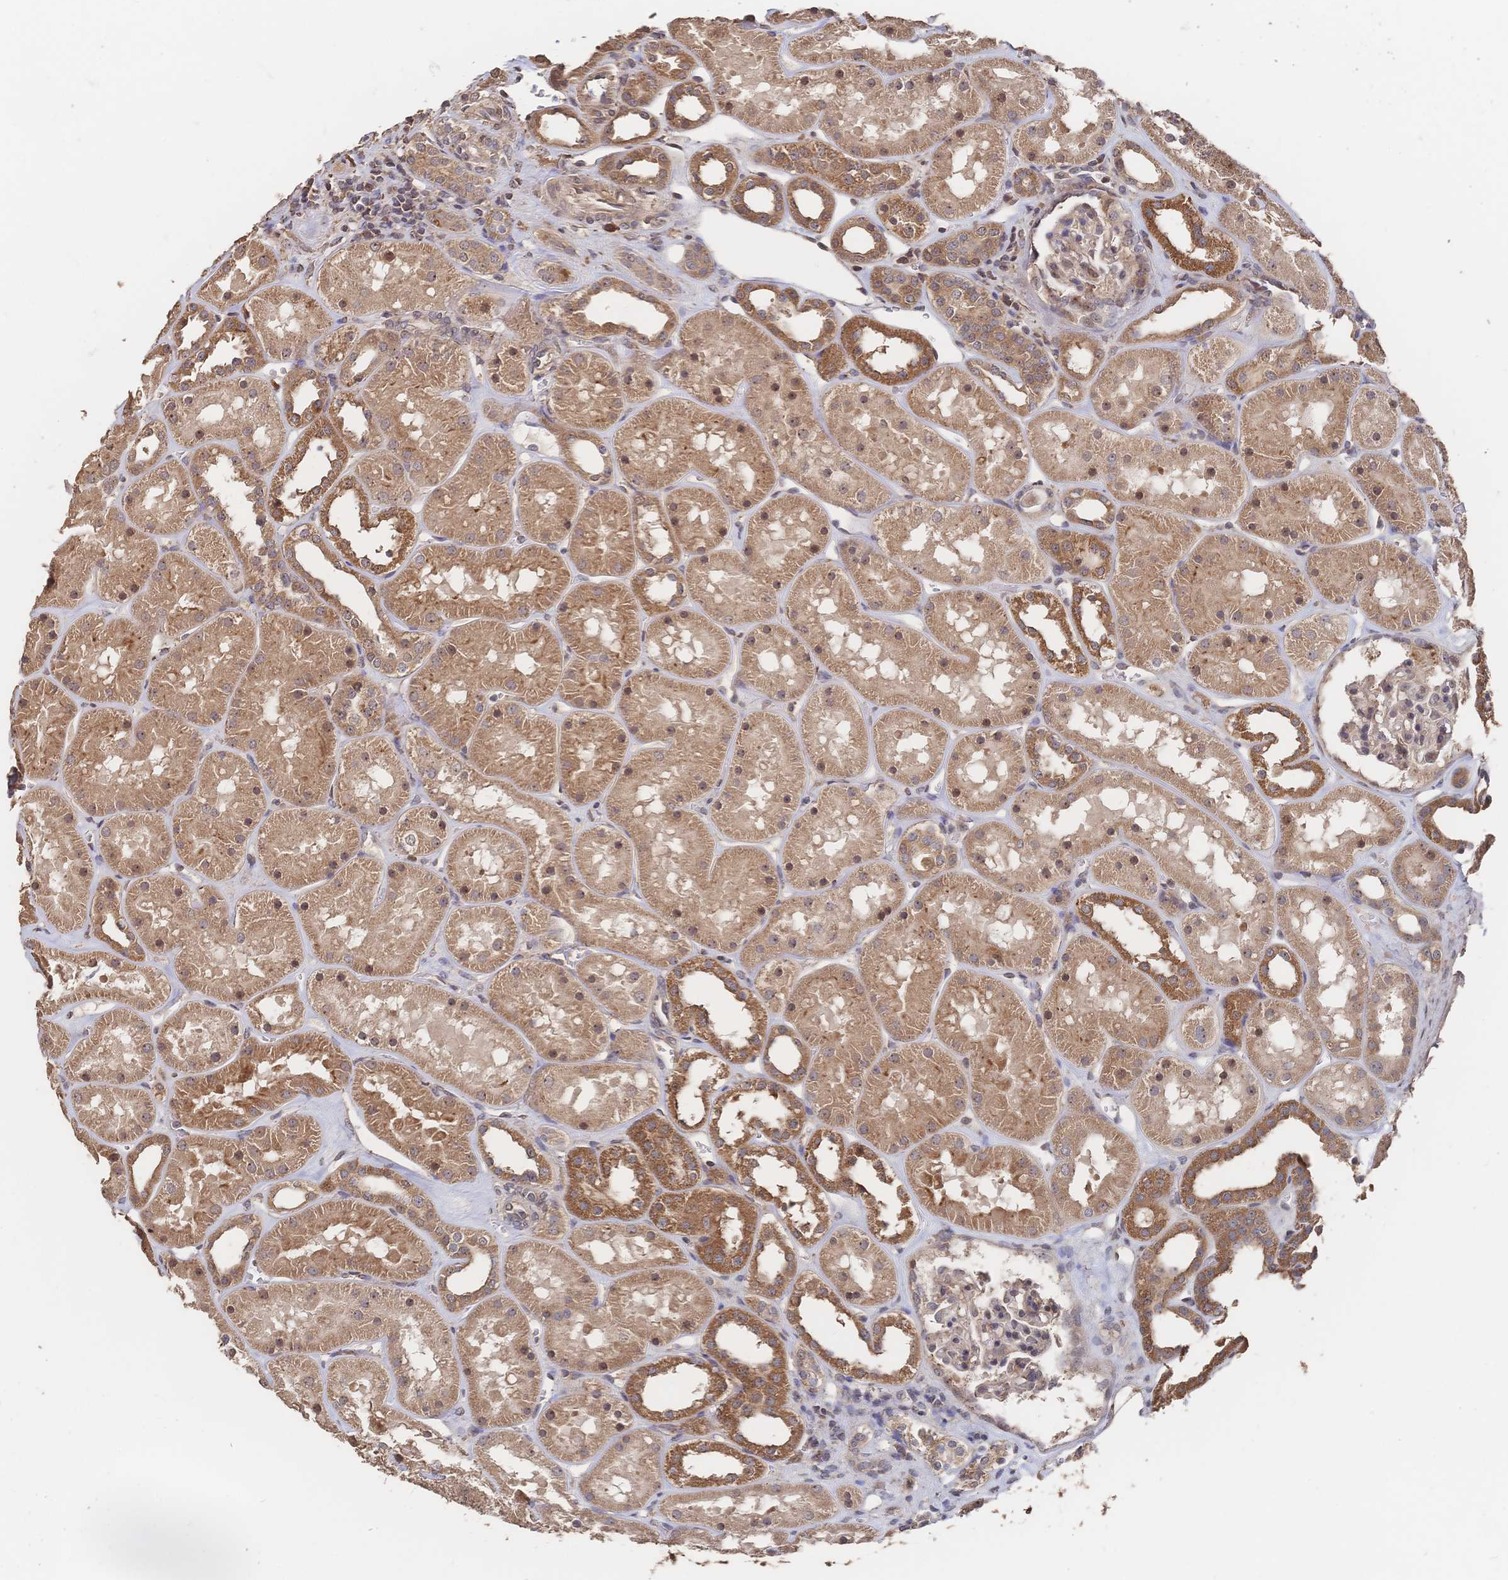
{"staining": {"intensity": "moderate", "quantity": "25%-75%", "location": "cytoplasmic/membranous,nuclear"}, "tissue": "kidney", "cell_type": "Cells in glomeruli", "image_type": "normal", "snomed": [{"axis": "morphology", "description": "Normal tissue, NOS"}, {"axis": "topography", "description": "Kidney"}], "caption": "Immunohistochemistry image of benign kidney stained for a protein (brown), which reveals medium levels of moderate cytoplasmic/membranous,nuclear positivity in about 25%-75% of cells in glomeruli.", "gene": "DNAJA4", "patient": {"sex": "female", "age": 41}}